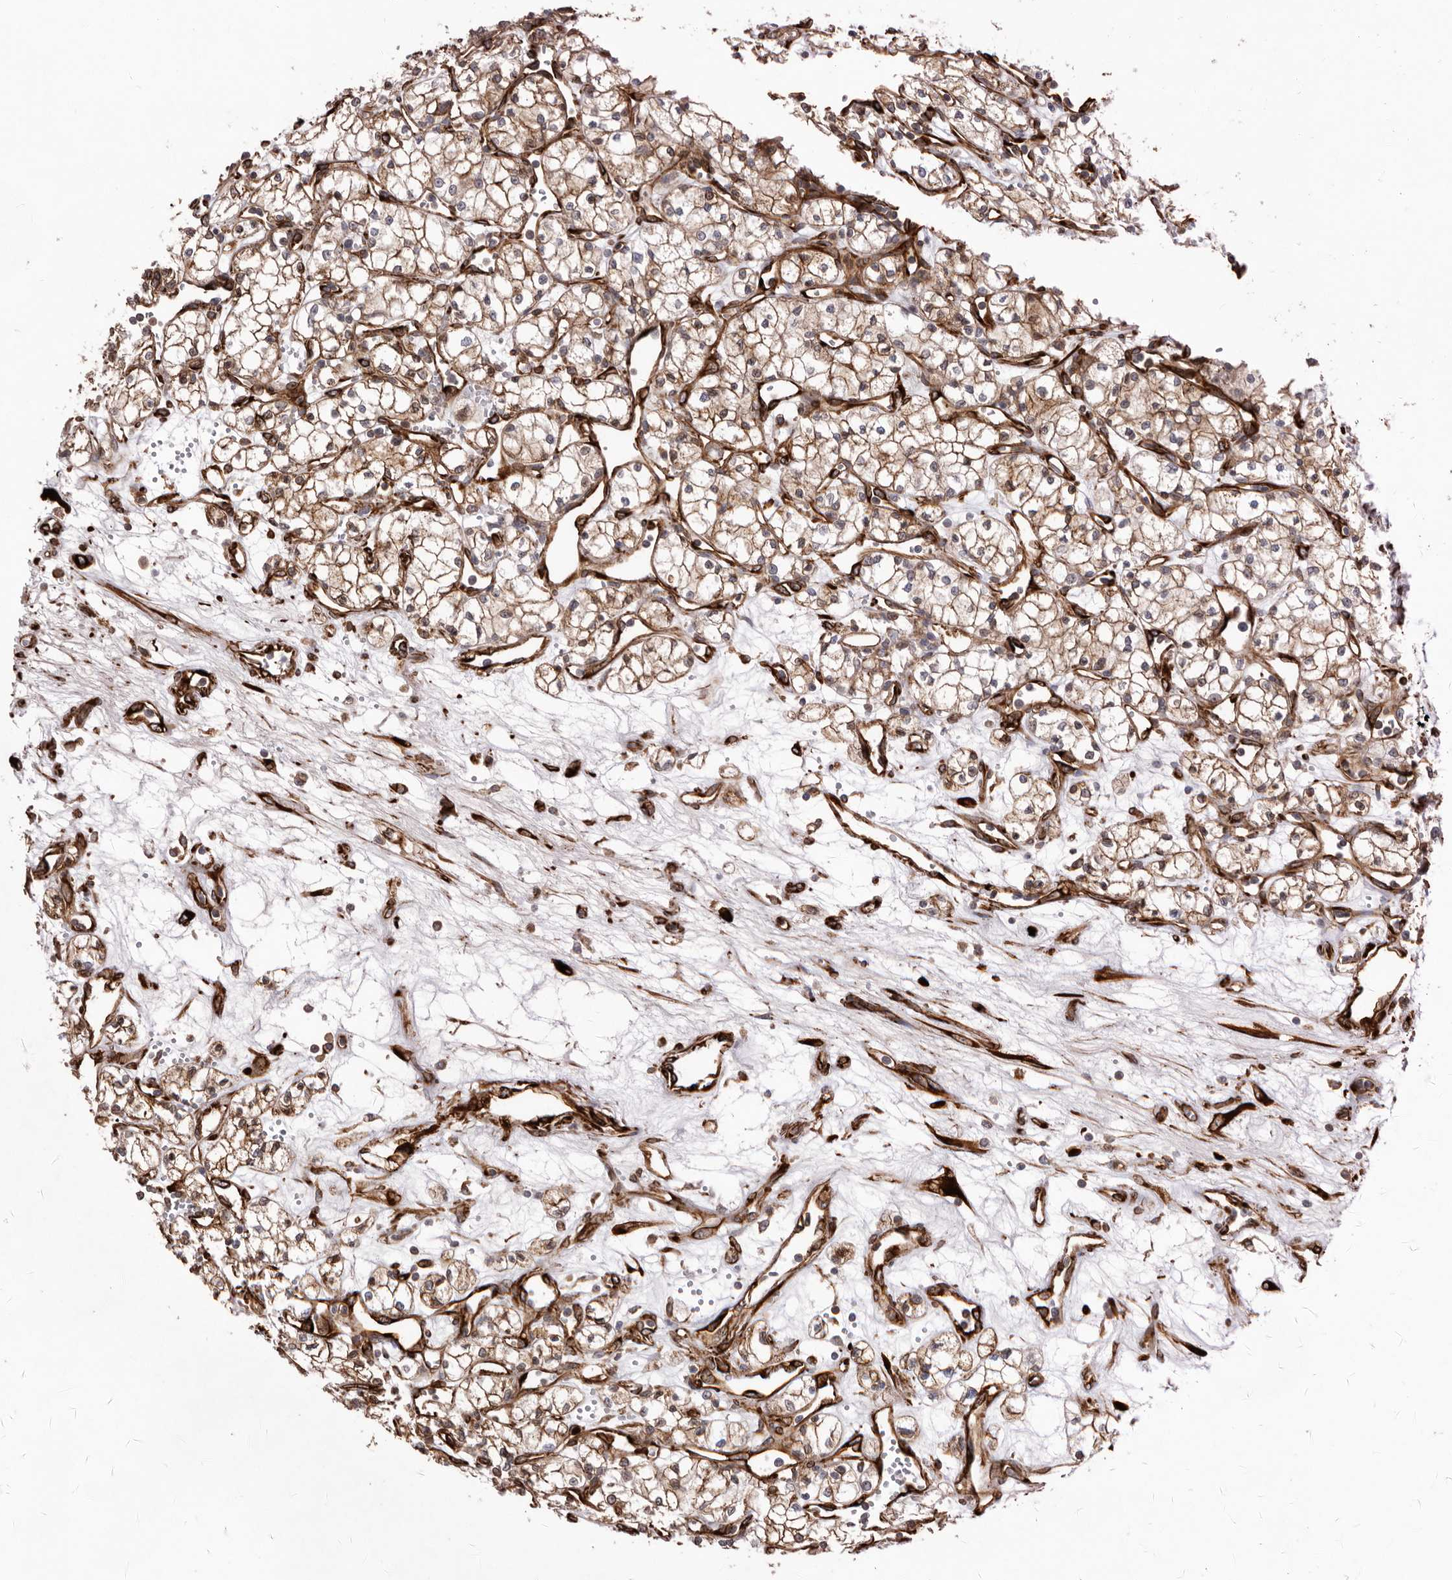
{"staining": {"intensity": "moderate", "quantity": ">75%", "location": "cytoplasmic/membranous"}, "tissue": "renal cancer", "cell_type": "Tumor cells", "image_type": "cancer", "snomed": [{"axis": "morphology", "description": "Adenocarcinoma, NOS"}, {"axis": "topography", "description": "Kidney"}], "caption": "A high-resolution histopathology image shows immunohistochemistry staining of renal adenocarcinoma, which exhibits moderate cytoplasmic/membranous expression in approximately >75% of tumor cells. (DAB IHC, brown staining for protein, blue staining for nuclei).", "gene": "WDTC1", "patient": {"sex": "male", "age": 59}}